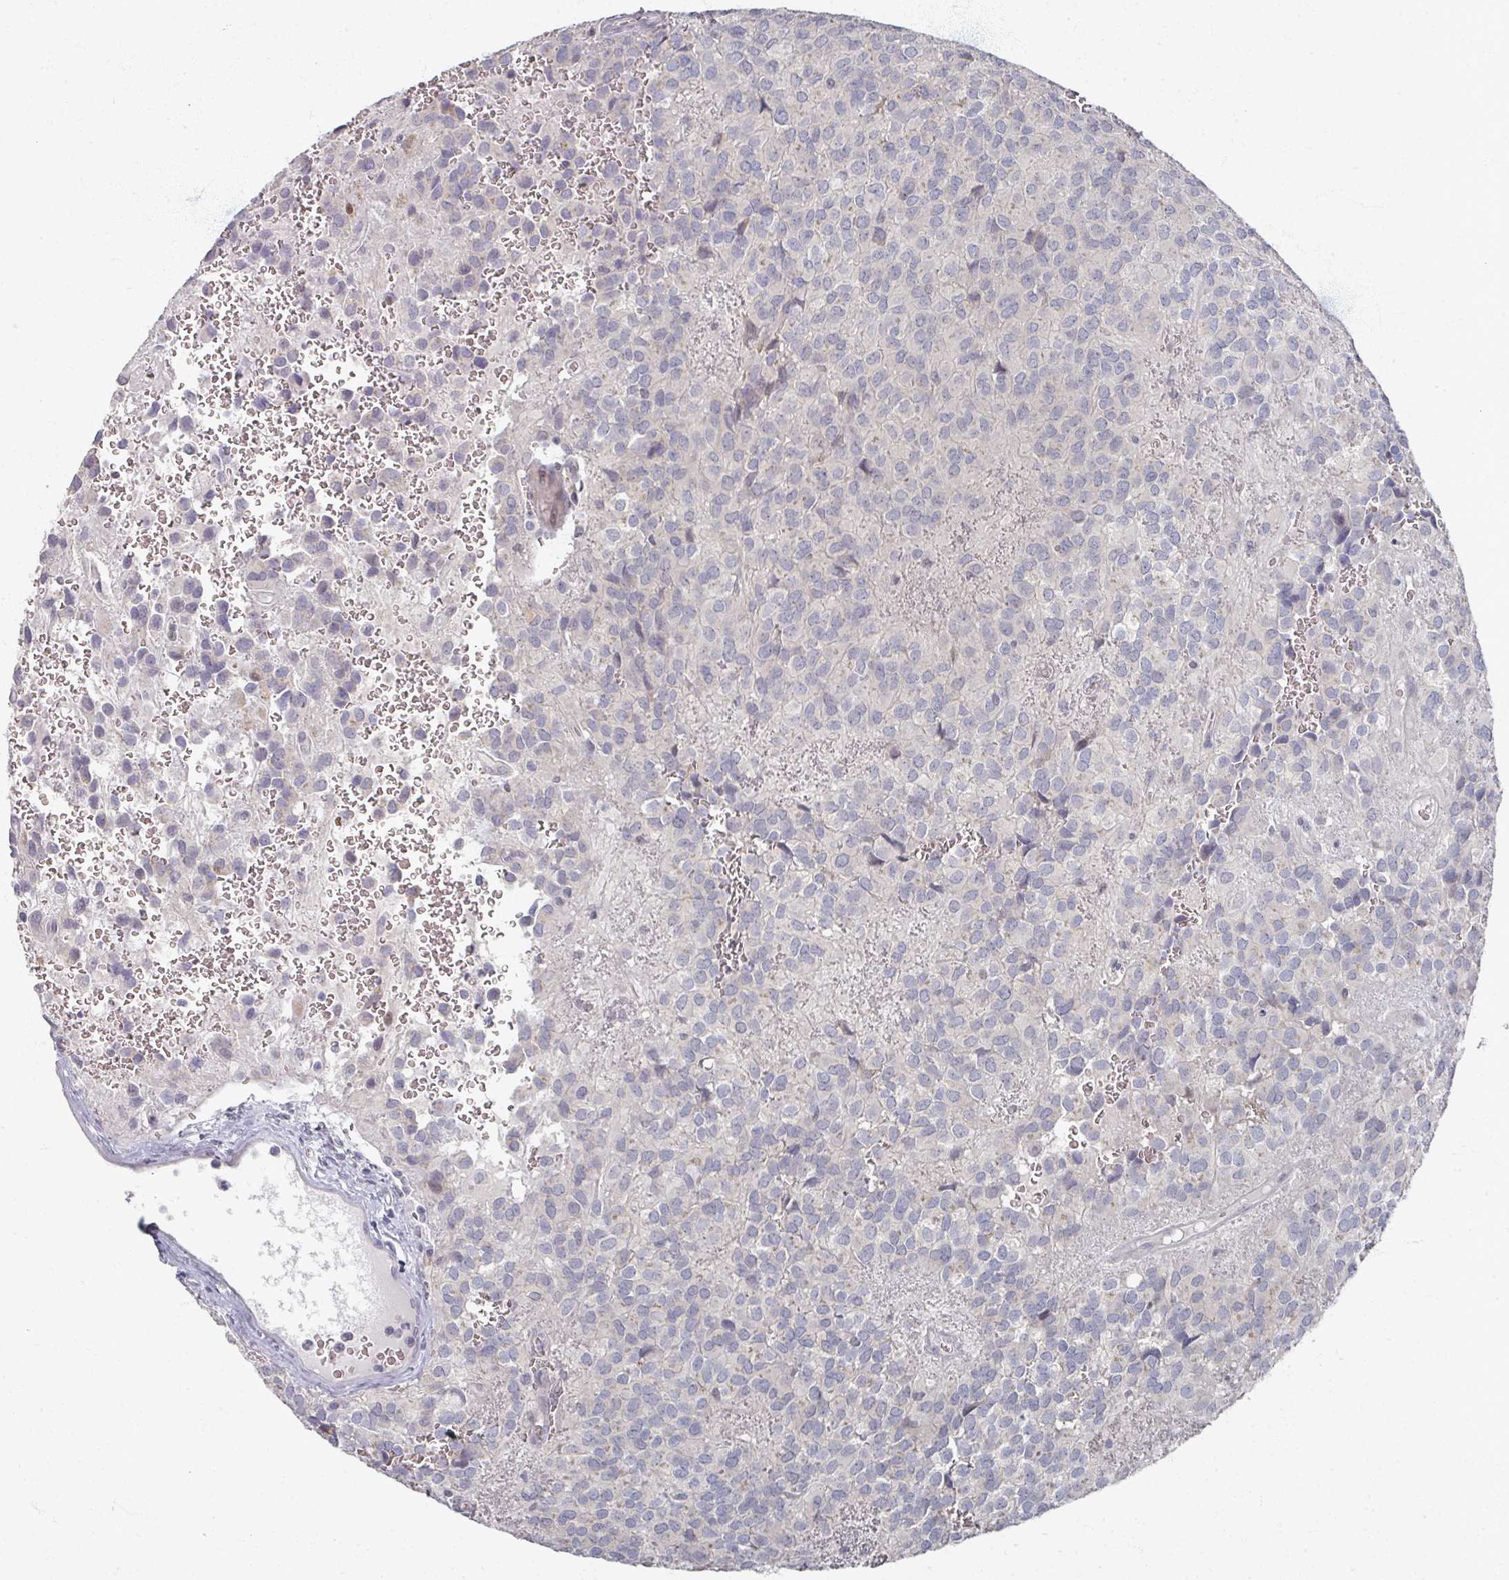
{"staining": {"intensity": "negative", "quantity": "none", "location": "none"}, "tissue": "glioma", "cell_type": "Tumor cells", "image_type": "cancer", "snomed": [{"axis": "morphology", "description": "Glioma, malignant, Low grade"}, {"axis": "topography", "description": "Brain"}], "caption": "Tumor cells show no significant protein positivity in low-grade glioma (malignant). The staining is performed using DAB (3,3'-diaminobenzidine) brown chromogen with nuclei counter-stained in using hematoxylin.", "gene": "TTYH3", "patient": {"sex": "male", "age": 56}}